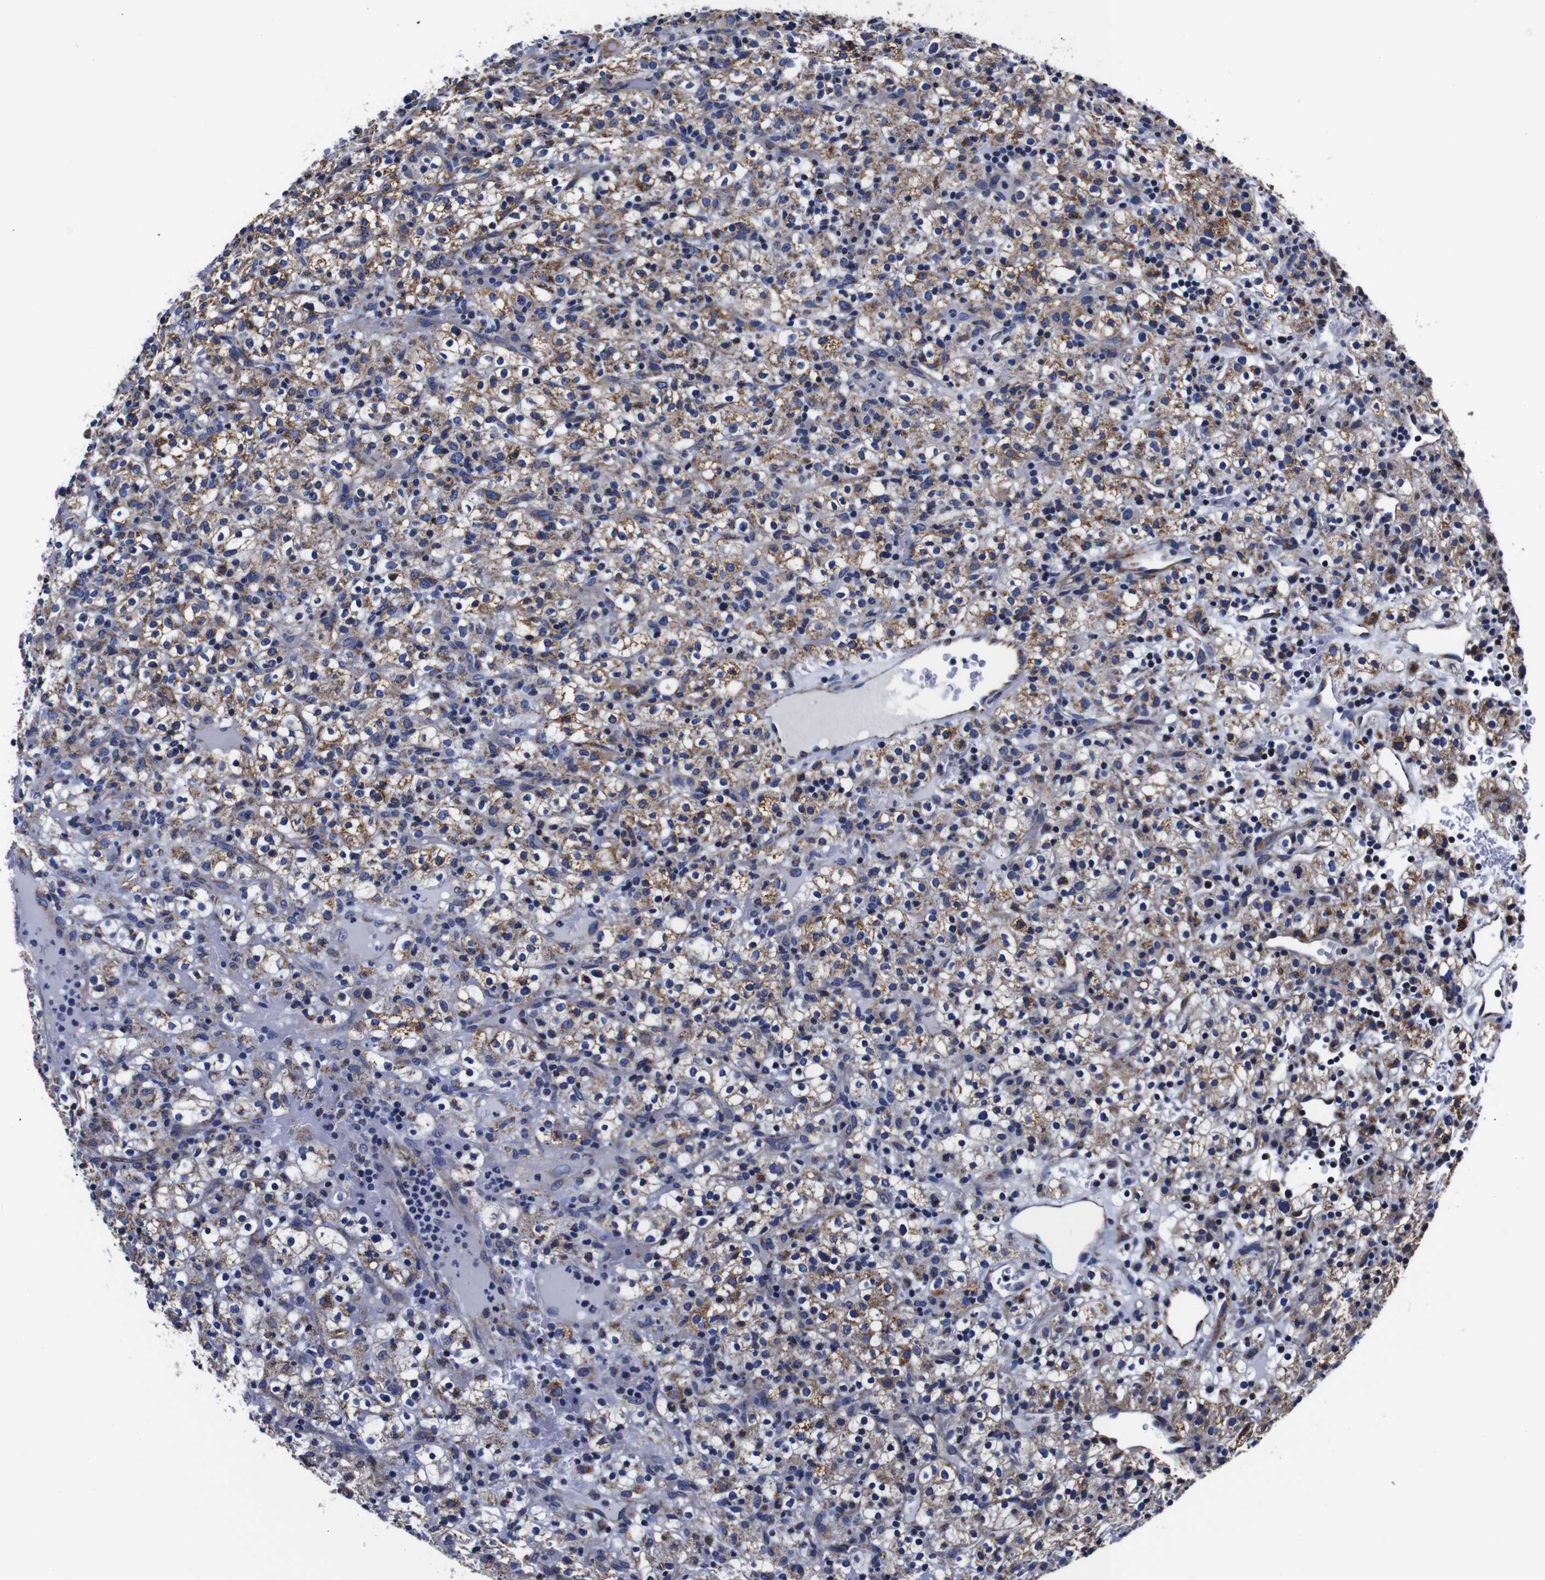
{"staining": {"intensity": "moderate", "quantity": ">75%", "location": "cytoplasmic/membranous"}, "tissue": "renal cancer", "cell_type": "Tumor cells", "image_type": "cancer", "snomed": [{"axis": "morphology", "description": "Normal tissue, NOS"}, {"axis": "morphology", "description": "Adenocarcinoma, NOS"}, {"axis": "topography", "description": "Kidney"}], "caption": "IHC staining of renal cancer, which shows medium levels of moderate cytoplasmic/membranous expression in approximately >75% of tumor cells indicating moderate cytoplasmic/membranous protein positivity. The staining was performed using DAB (3,3'-diaminobenzidine) (brown) for protein detection and nuclei were counterstained in hematoxylin (blue).", "gene": "FKBP9", "patient": {"sex": "female", "age": 72}}